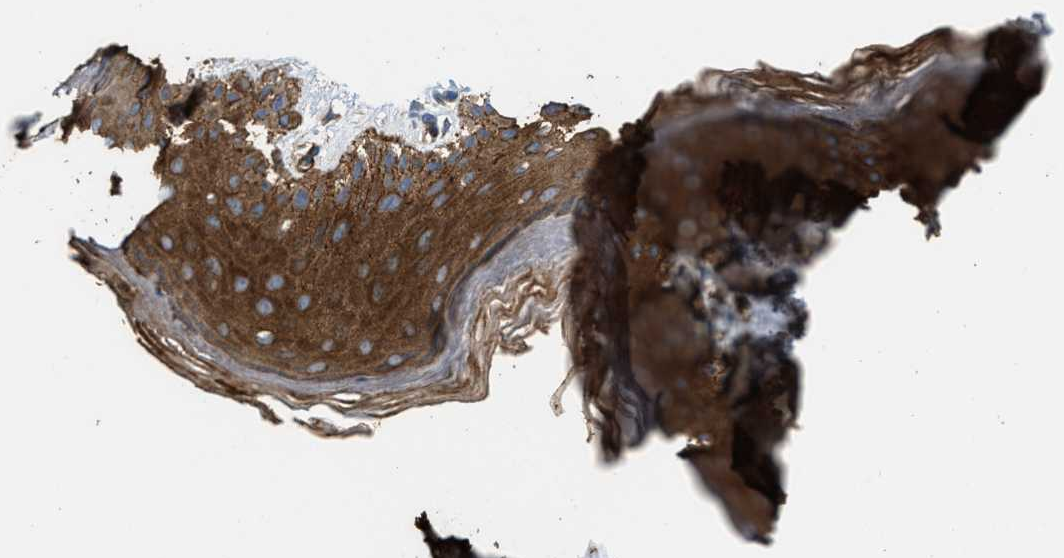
{"staining": {"intensity": "strong", "quantity": ">75%", "location": "cytoplasmic/membranous"}, "tissue": "skin", "cell_type": "Epidermal cells", "image_type": "normal", "snomed": [{"axis": "morphology", "description": "Normal tissue, NOS"}, {"axis": "topography", "description": "Anal"}], "caption": "Protein expression by immunohistochemistry displays strong cytoplasmic/membranous positivity in about >75% of epidermal cells in benign skin.", "gene": "ERC1", "patient": {"sex": "male", "age": 44}}